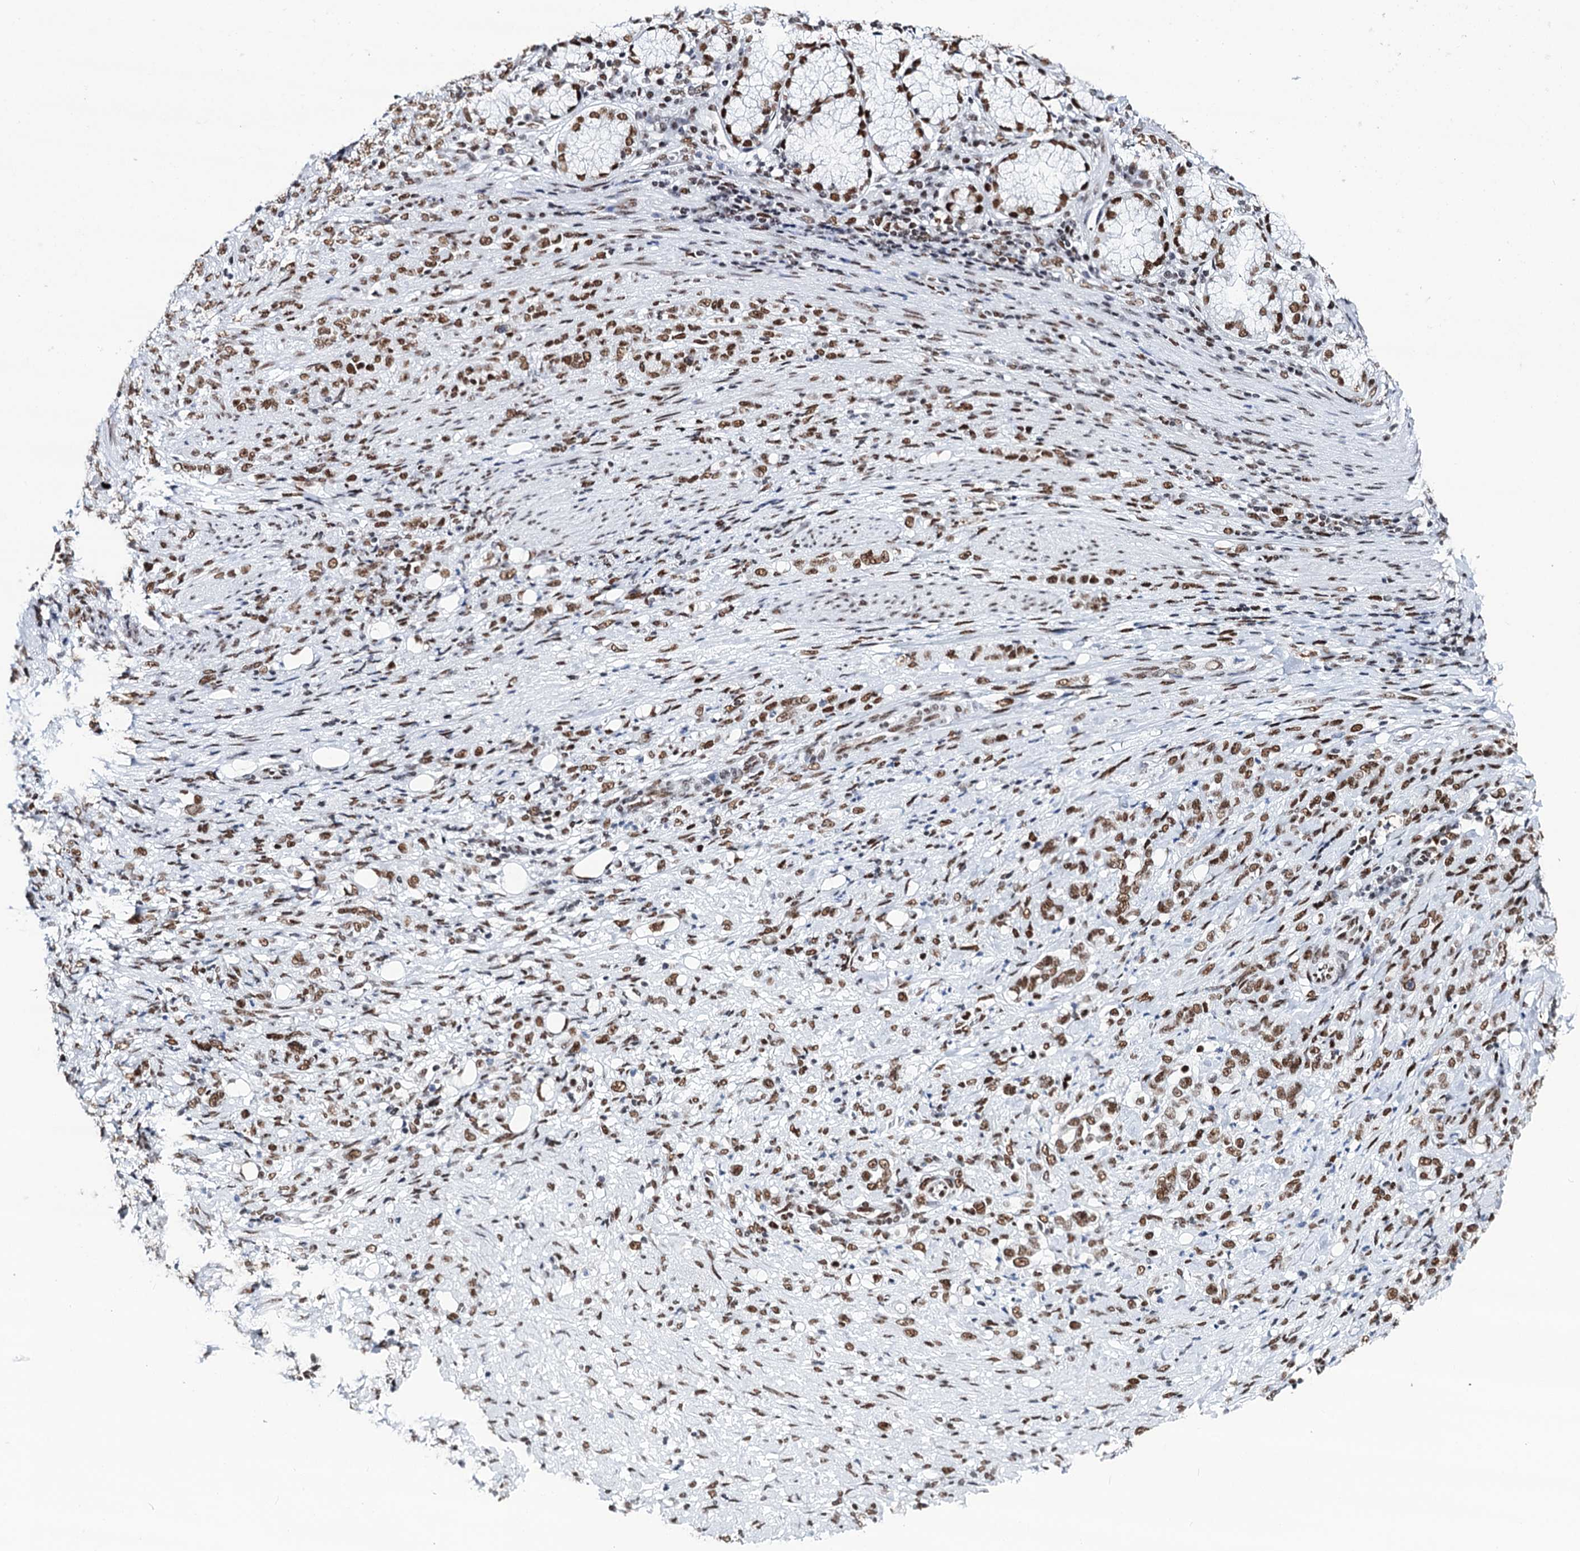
{"staining": {"intensity": "moderate", "quantity": ">75%", "location": "nuclear"}, "tissue": "stomach cancer", "cell_type": "Tumor cells", "image_type": "cancer", "snomed": [{"axis": "morphology", "description": "Adenocarcinoma, NOS"}, {"axis": "topography", "description": "Stomach"}], "caption": "Protein staining of adenocarcinoma (stomach) tissue exhibits moderate nuclear positivity in approximately >75% of tumor cells.", "gene": "MATR3", "patient": {"sex": "female", "age": 79}}